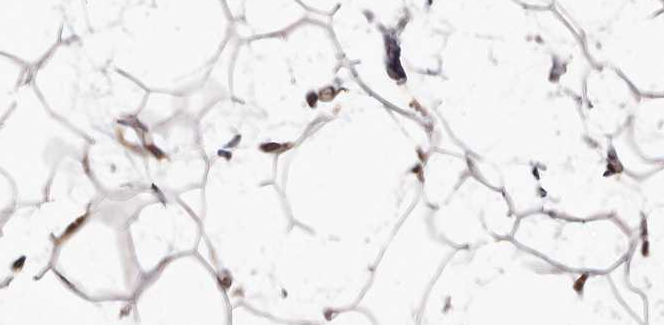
{"staining": {"intensity": "negative", "quantity": "none", "location": "none"}, "tissue": "adipose tissue", "cell_type": "Adipocytes", "image_type": "normal", "snomed": [{"axis": "morphology", "description": "Normal tissue, NOS"}, {"axis": "topography", "description": "Breast"}], "caption": "Micrograph shows no significant protein positivity in adipocytes of benign adipose tissue. (DAB IHC visualized using brightfield microscopy, high magnification).", "gene": "GABPB2", "patient": {"sex": "female", "age": 23}}